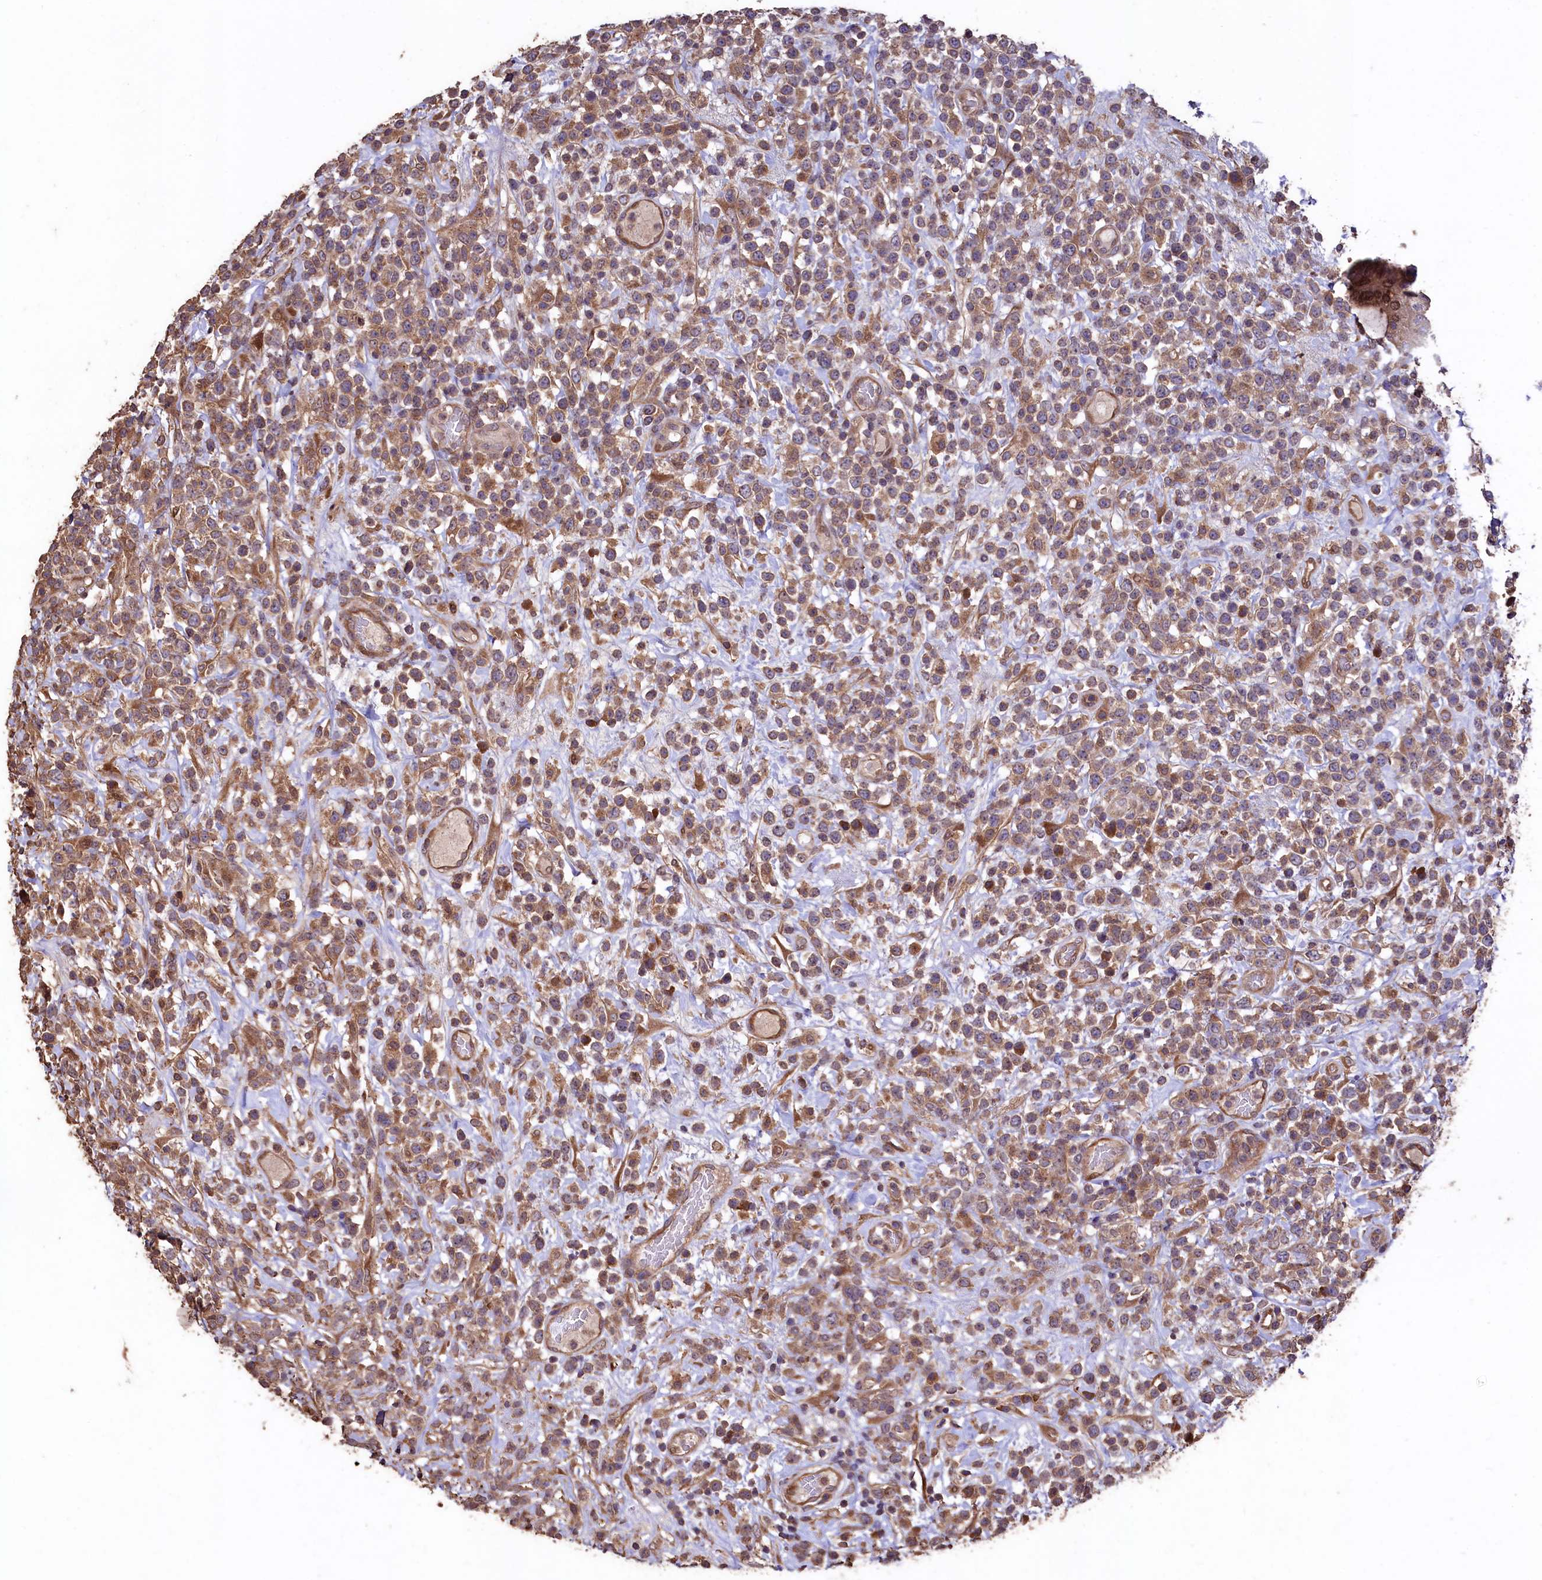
{"staining": {"intensity": "weak", "quantity": ">75%", "location": "cytoplasmic/membranous"}, "tissue": "lymphoma", "cell_type": "Tumor cells", "image_type": "cancer", "snomed": [{"axis": "morphology", "description": "Malignant lymphoma, non-Hodgkin's type, High grade"}, {"axis": "topography", "description": "Colon"}], "caption": "Protein expression analysis of lymphoma displays weak cytoplasmic/membranous positivity in approximately >75% of tumor cells.", "gene": "TMEM98", "patient": {"sex": "female", "age": 53}}